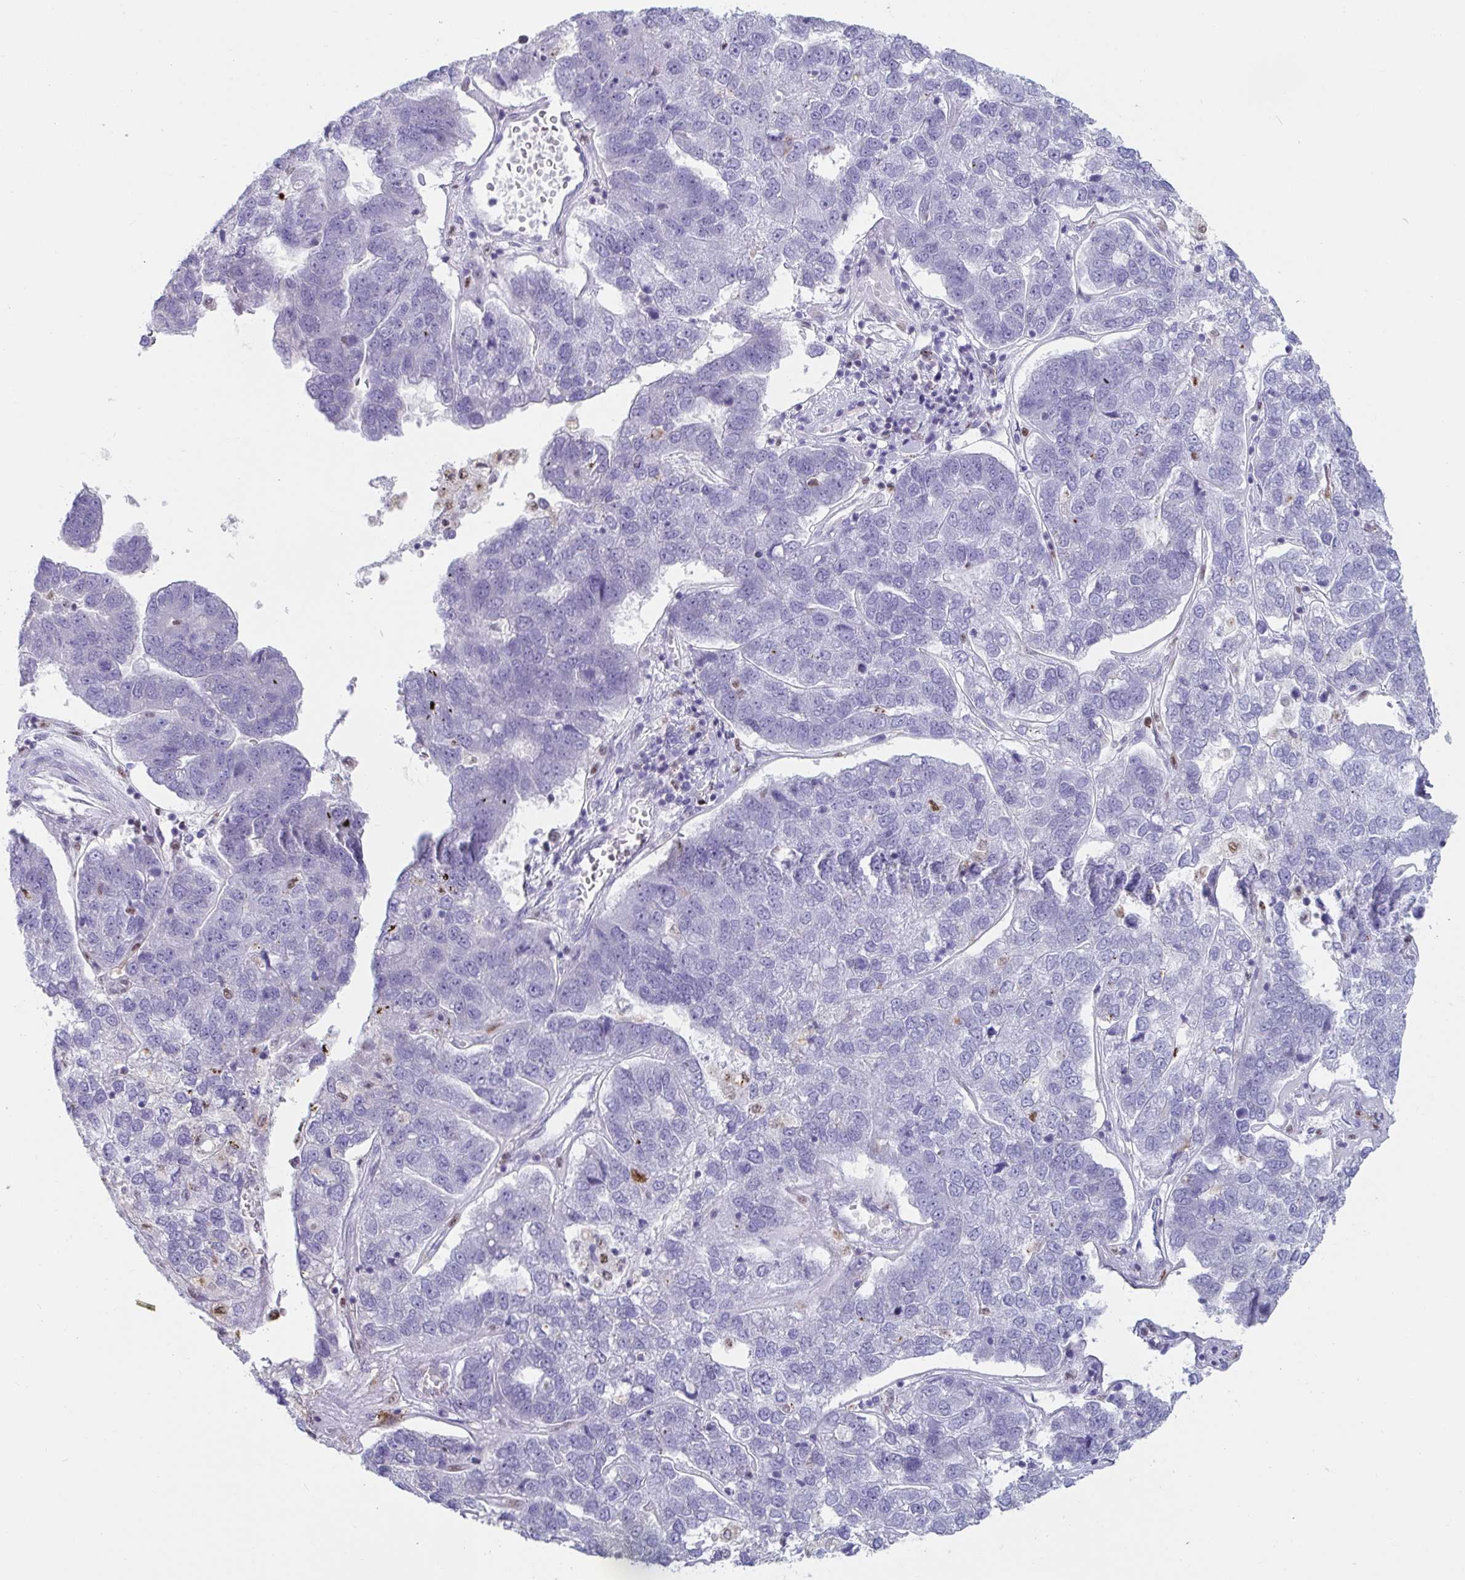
{"staining": {"intensity": "negative", "quantity": "none", "location": "none"}, "tissue": "pancreatic cancer", "cell_type": "Tumor cells", "image_type": "cancer", "snomed": [{"axis": "morphology", "description": "Adenocarcinoma, NOS"}, {"axis": "topography", "description": "Pancreas"}], "caption": "The image reveals no significant positivity in tumor cells of pancreatic cancer. The staining was performed using DAB (3,3'-diaminobenzidine) to visualize the protein expression in brown, while the nuclei were stained in blue with hematoxylin (Magnification: 20x).", "gene": "ZNF586", "patient": {"sex": "female", "age": 61}}